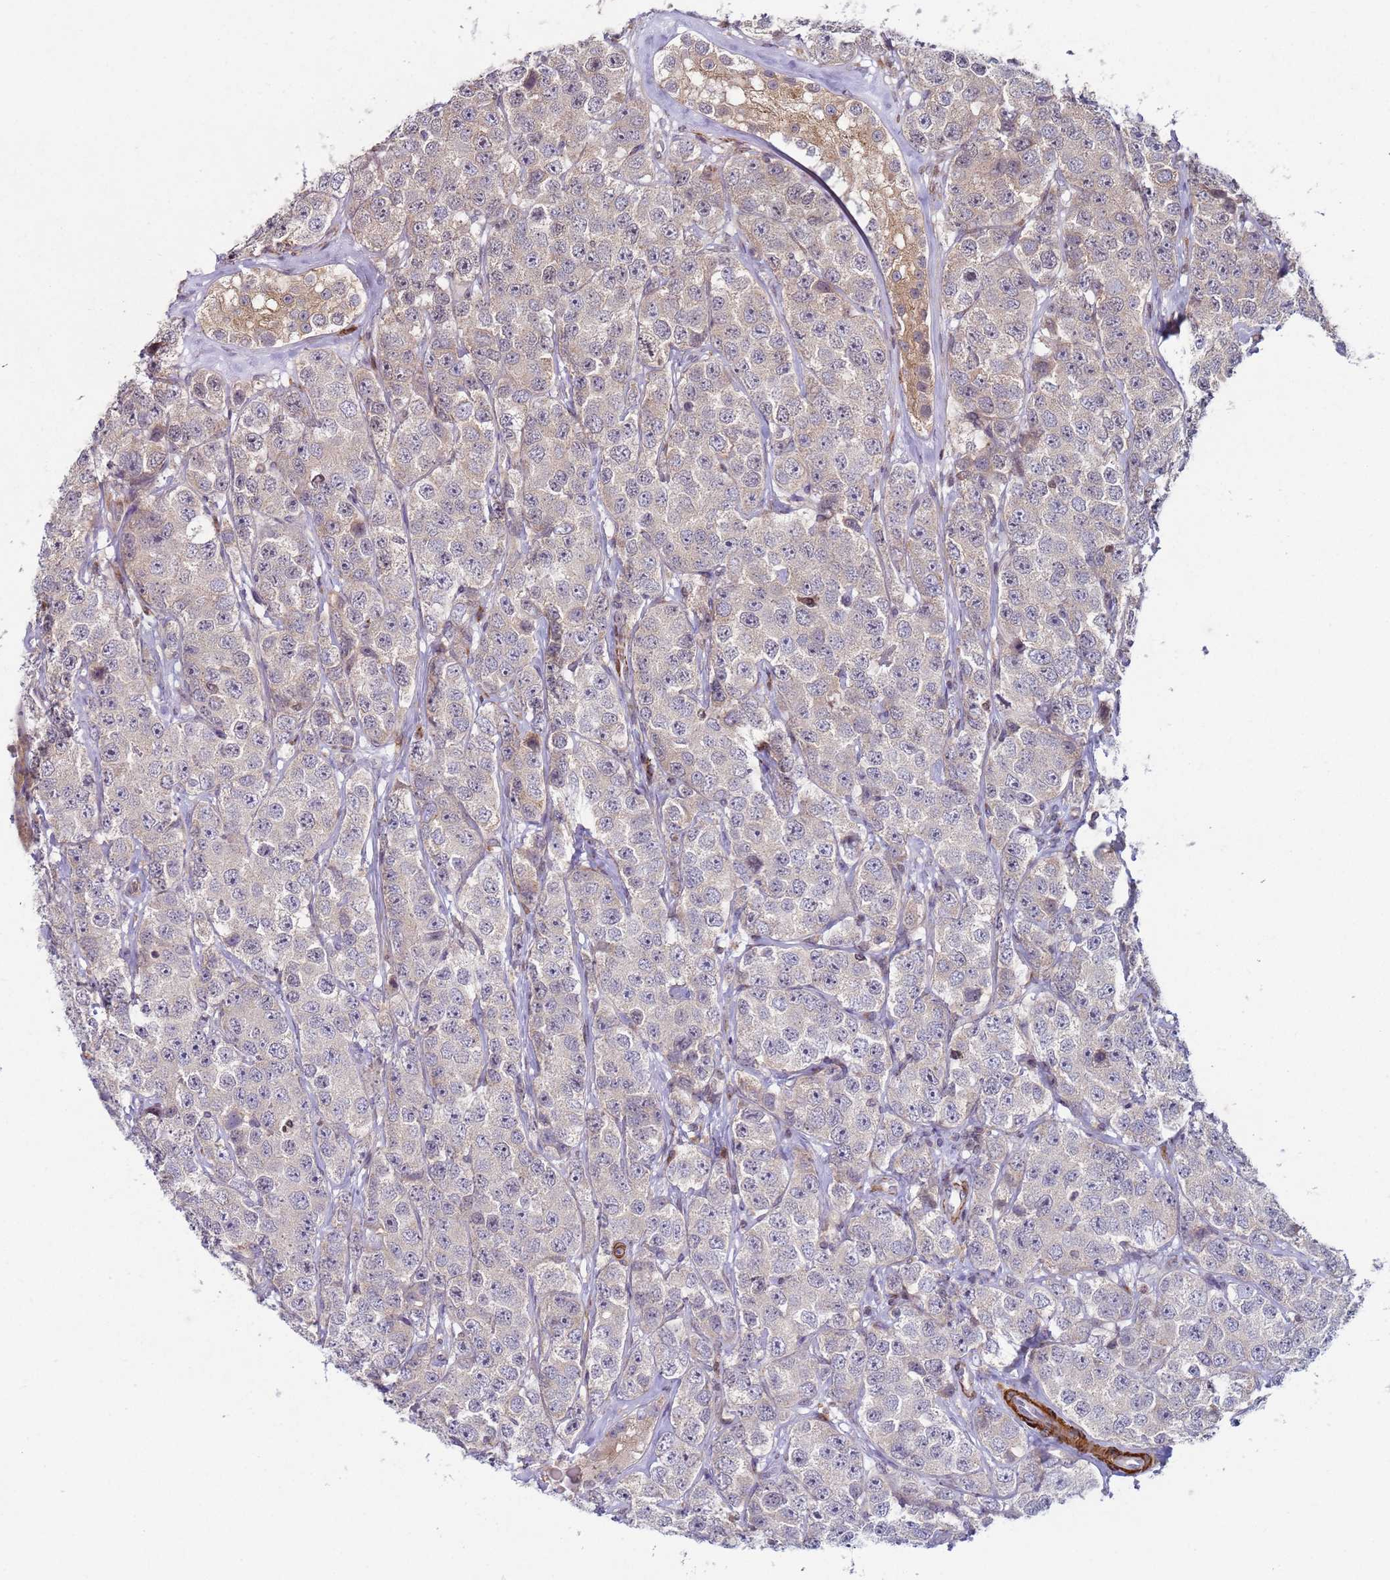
{"staining": {"intensity": "weak", "quantity": "25%-75%", "location": "cytoplasmic/membranous"}, "tissue": "testis cancer", "cell_type": "Tumor cells", "image_type": "cancer", "snomed": [{"axis": "morphology", "description": "Seminoma, NOS"}, {"axis": "topography", "description": "Testis"}], "caption": "DAB immunohistochemical staining of human testis cancer (seminoma) exhibits weak cytoplasmic/membranous protein expression in about 25%-75% of tumor cells.", "gene": "SNAPC4", "patient": {"sex": "male", "age": 28}}